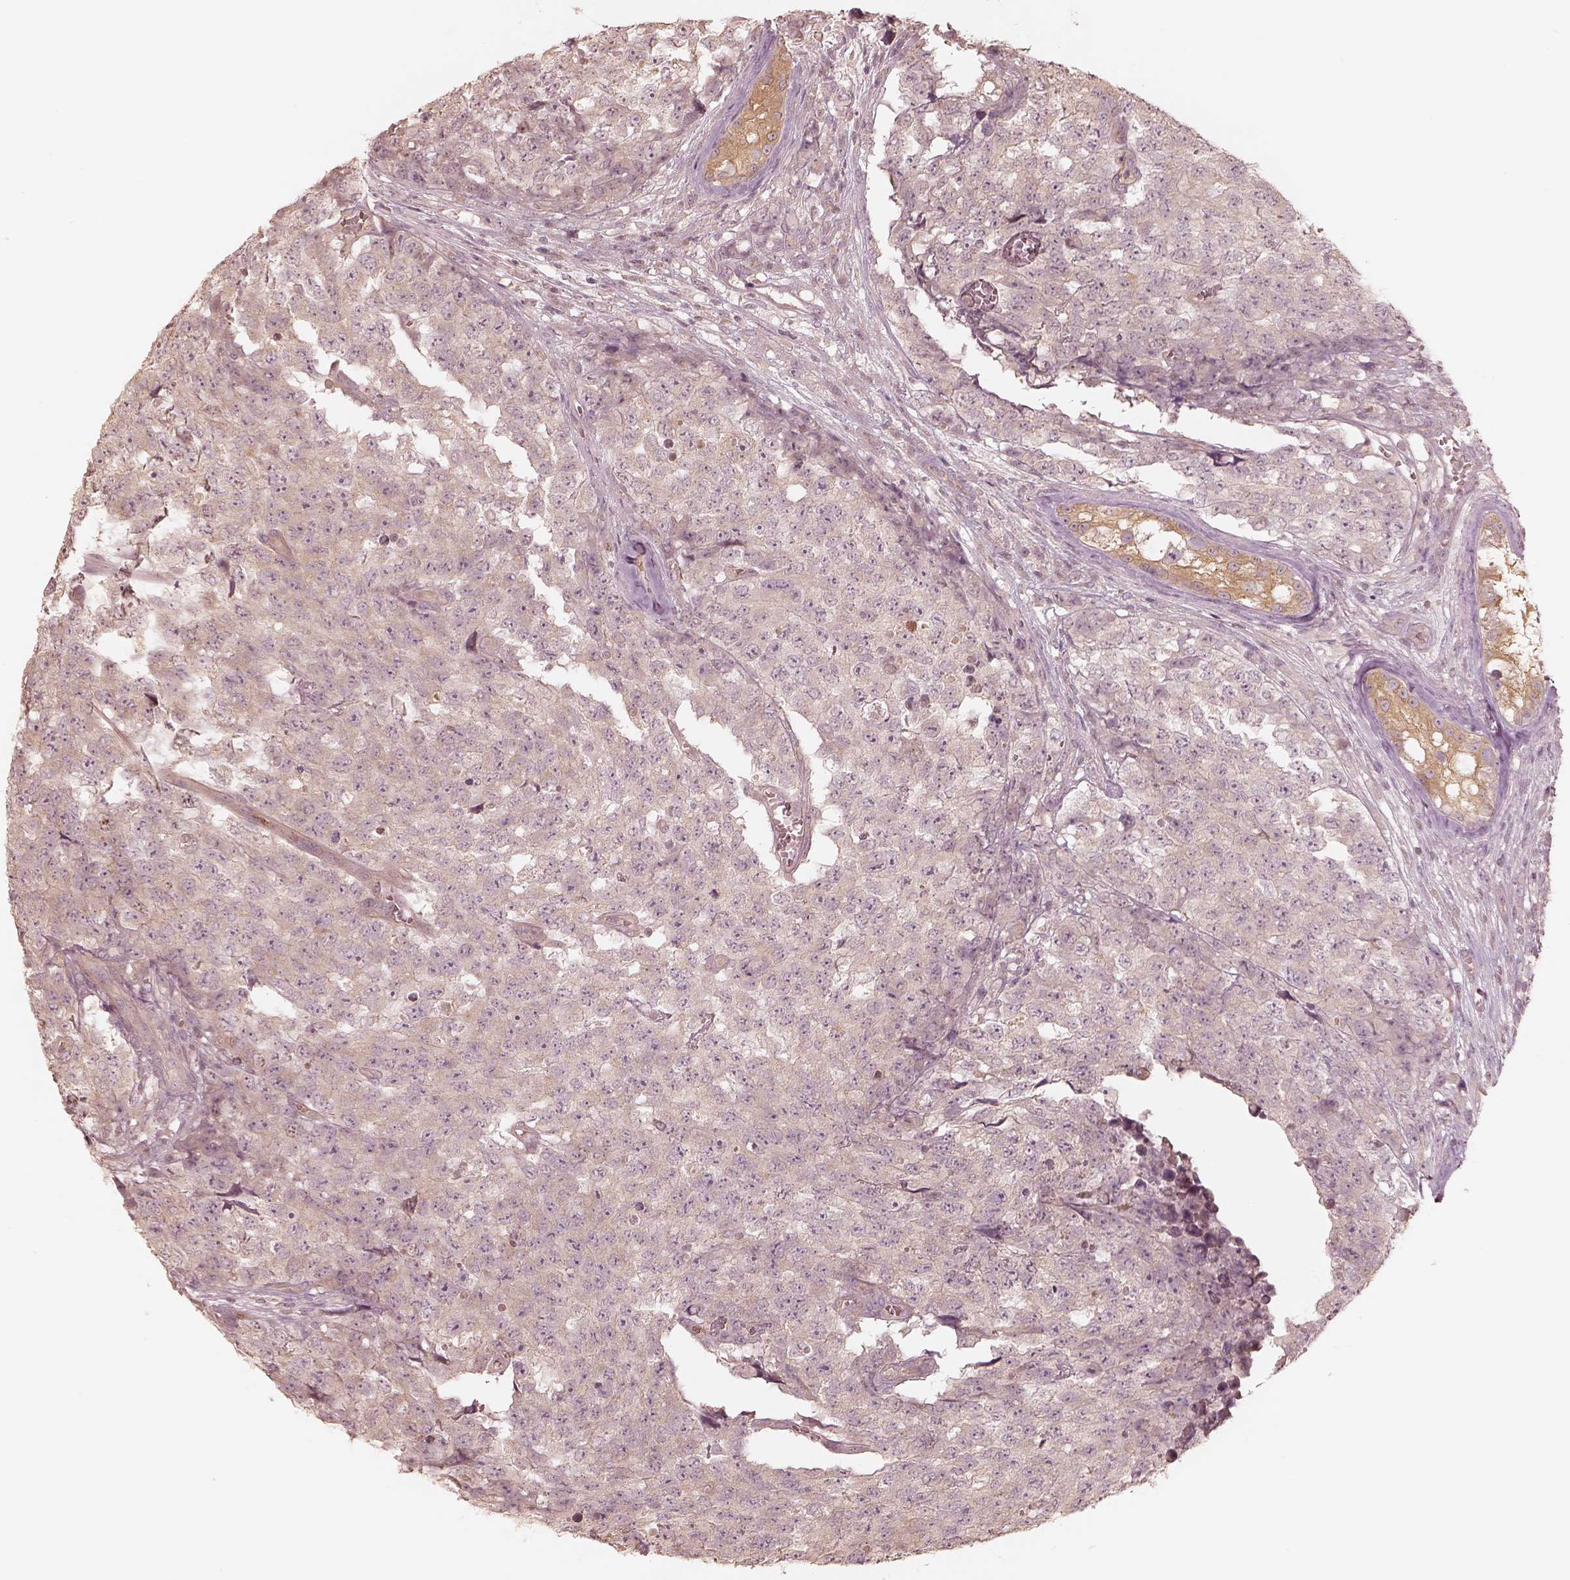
{"staining": {"intensity": "negative", "quantity": "none", "location": "none"}, "tissue": "testis cancer", "cell_type": "Tumor cells", "image_type": "cancer", "snomed": [{"axis": "morphology", "description": "Carcinoma, Embryonal, NOS"}, {"axis": "topography", "description": "Testis"}], "caption": "High magnification brightfield microscopy of testis cancer stained with DAB (3,3'-diaminobenzidine) (brown) and counterstained with hematoxylin (blue): tumor cells show no significant positivity.", "gene": "KIF5C", "patient": {"sex": "male", "age": 23}}